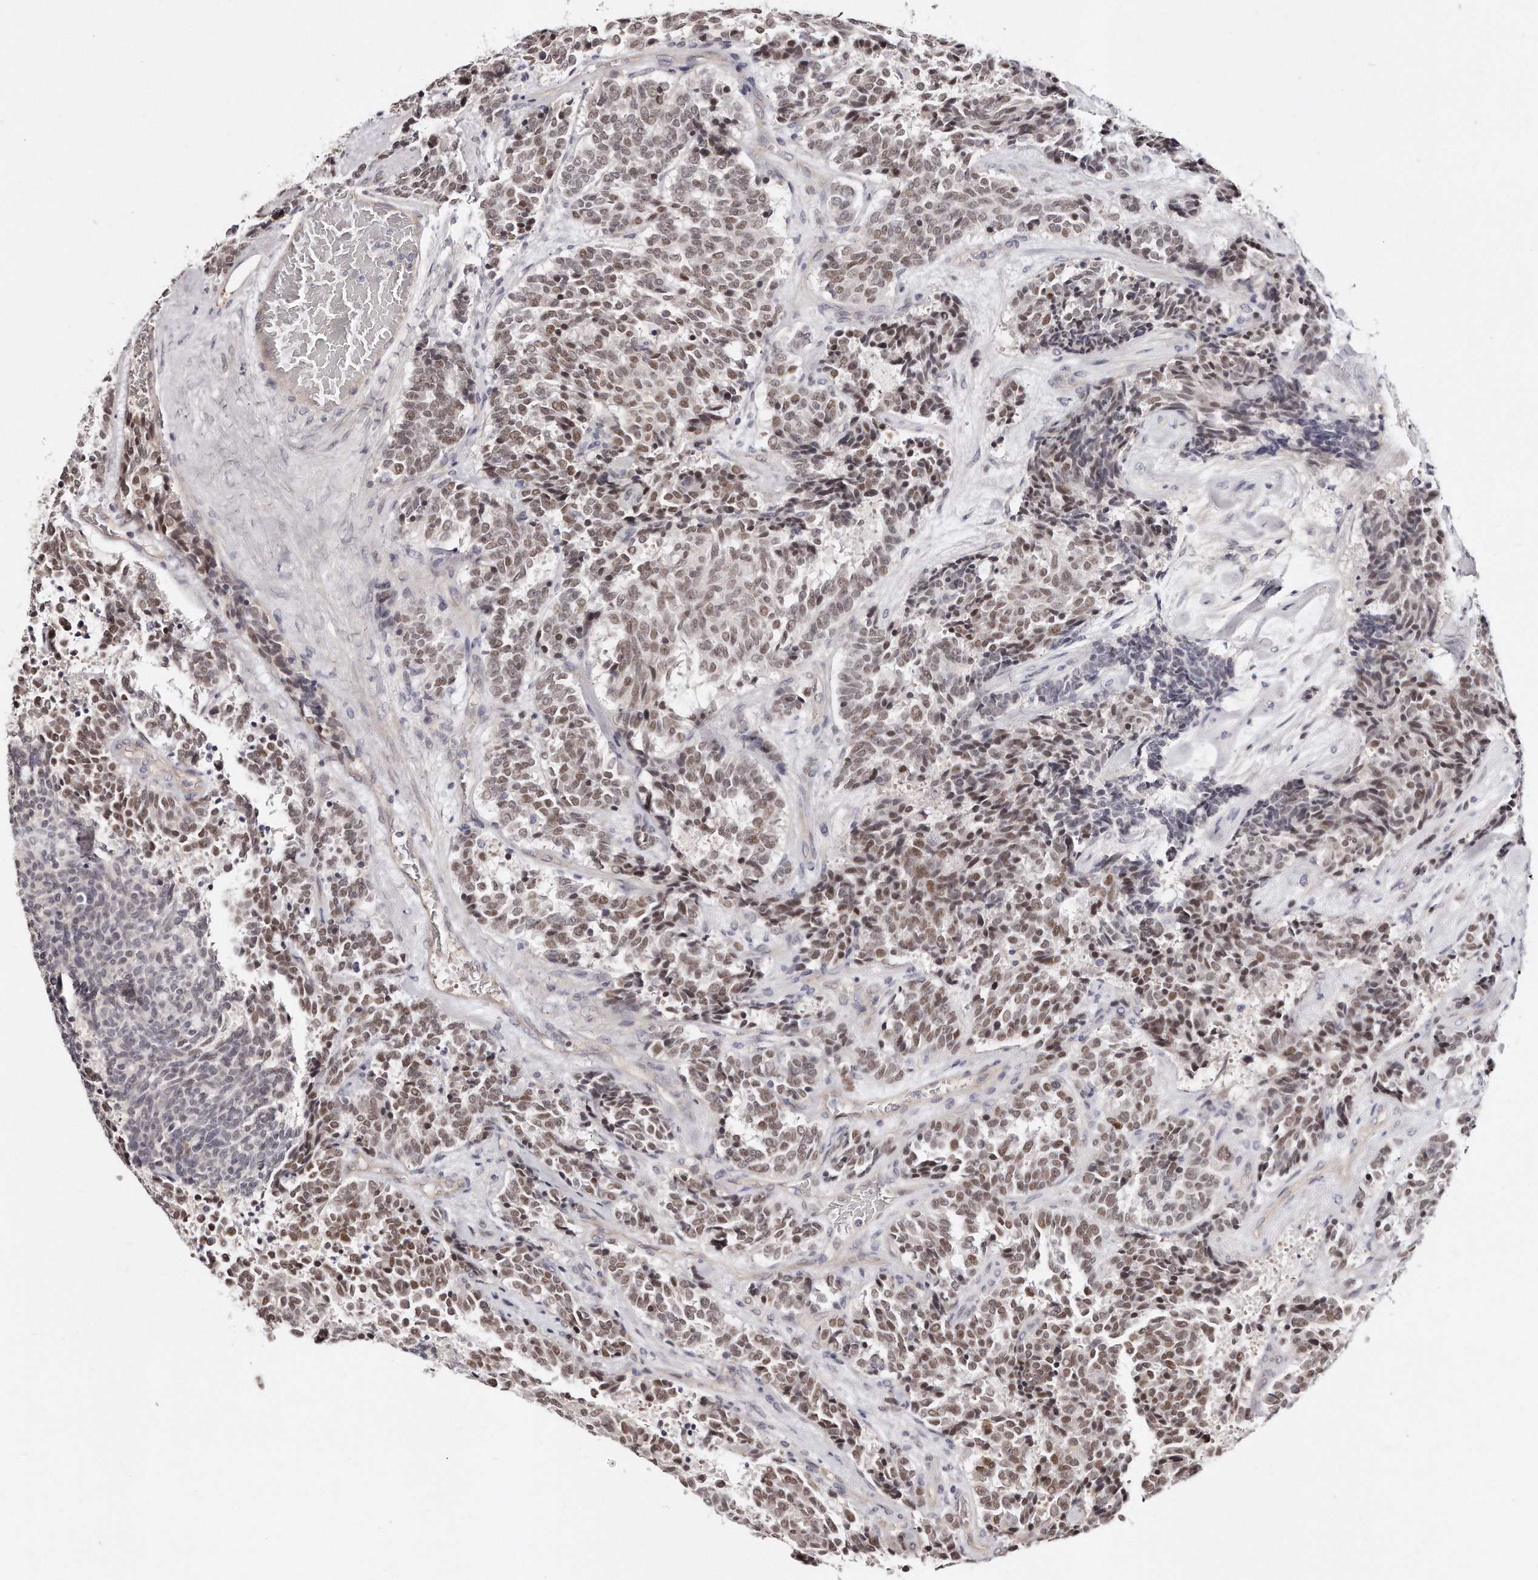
{"staining": {"intensity": "moderate", "quantity": ">75%", "location": "nuclear"}, "tissue": "carcinoid", "cell_type": "Tumor cells", "image_type": "cancer", "snomed": [{"axis": "morphology", "description": "Carcinoid, malignant, NOS"}, {"axis": "topography", "description": "Pancreas"}], "caption": "Carcinoid (malignant) stained with IHC shows moderate nuclear staining in approximately >75% of tumor cells.", "gene": "CASZ1", "patient": {"sex": "female", "age": 54}}